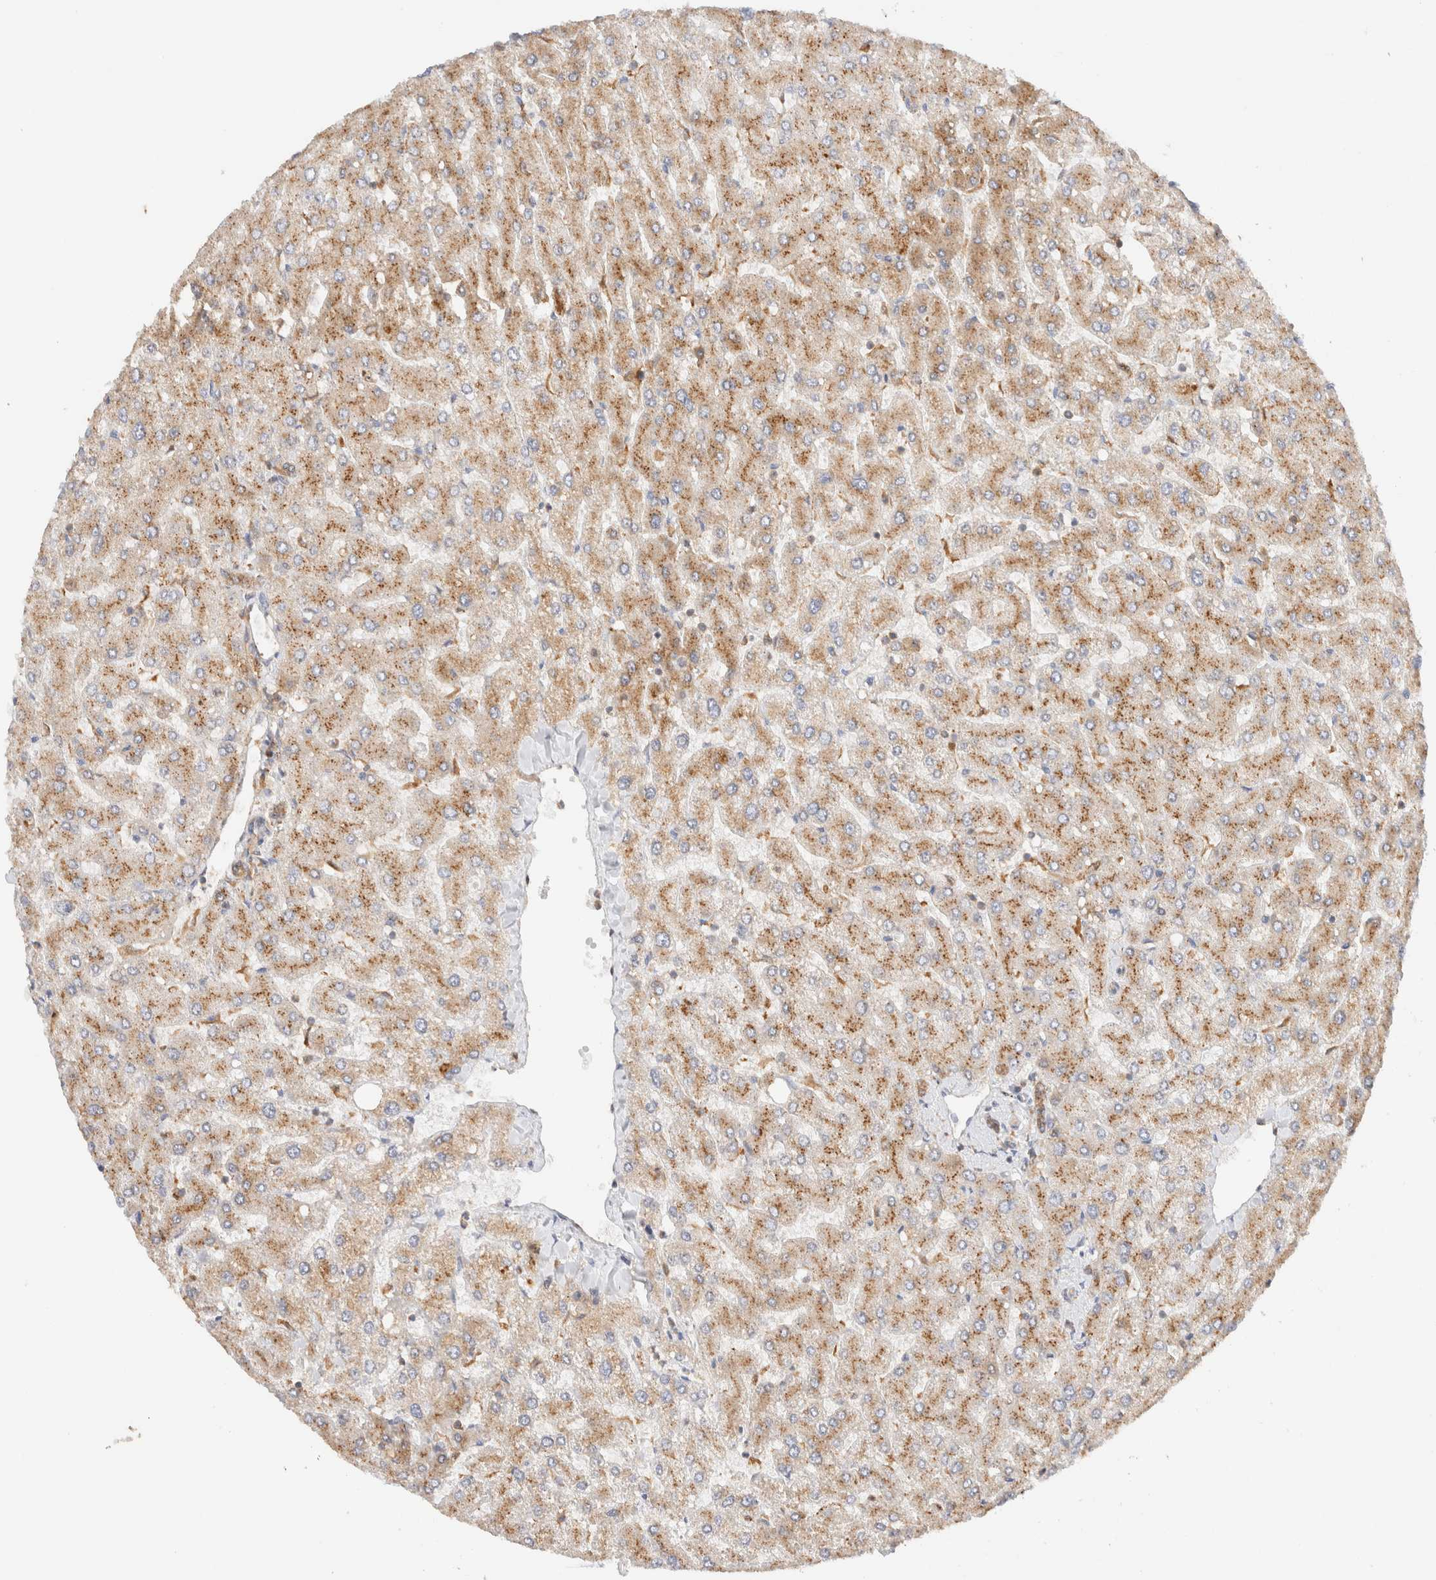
{"staining": {"intensity": "moderate", "quantity": ">75%", "location": "cytoplasmic/membranous"}, "tissue": "liver", "cell_type": "Cholangiocytes", "image_type": "normal", "snomed": [{"axis": "morphology", "description": "Normal tissue, NOS"}, {"axis": "topography", "description": "Liver"}], "caption": "Unremarkable liver displays moderate cytoplasmic/membranous expression in approximately >75% of cholangiocytes, visualized by immunohistochemistry. The staining was performed using DAB (3,3'-diaminobenzidine) to visualize the protein expression in brown, while the nuclei were stained in blue with hematoxylin (Magnification: 20x).", "gene": "RABEP1", "patient": {"sex": "male", "age": 55}}